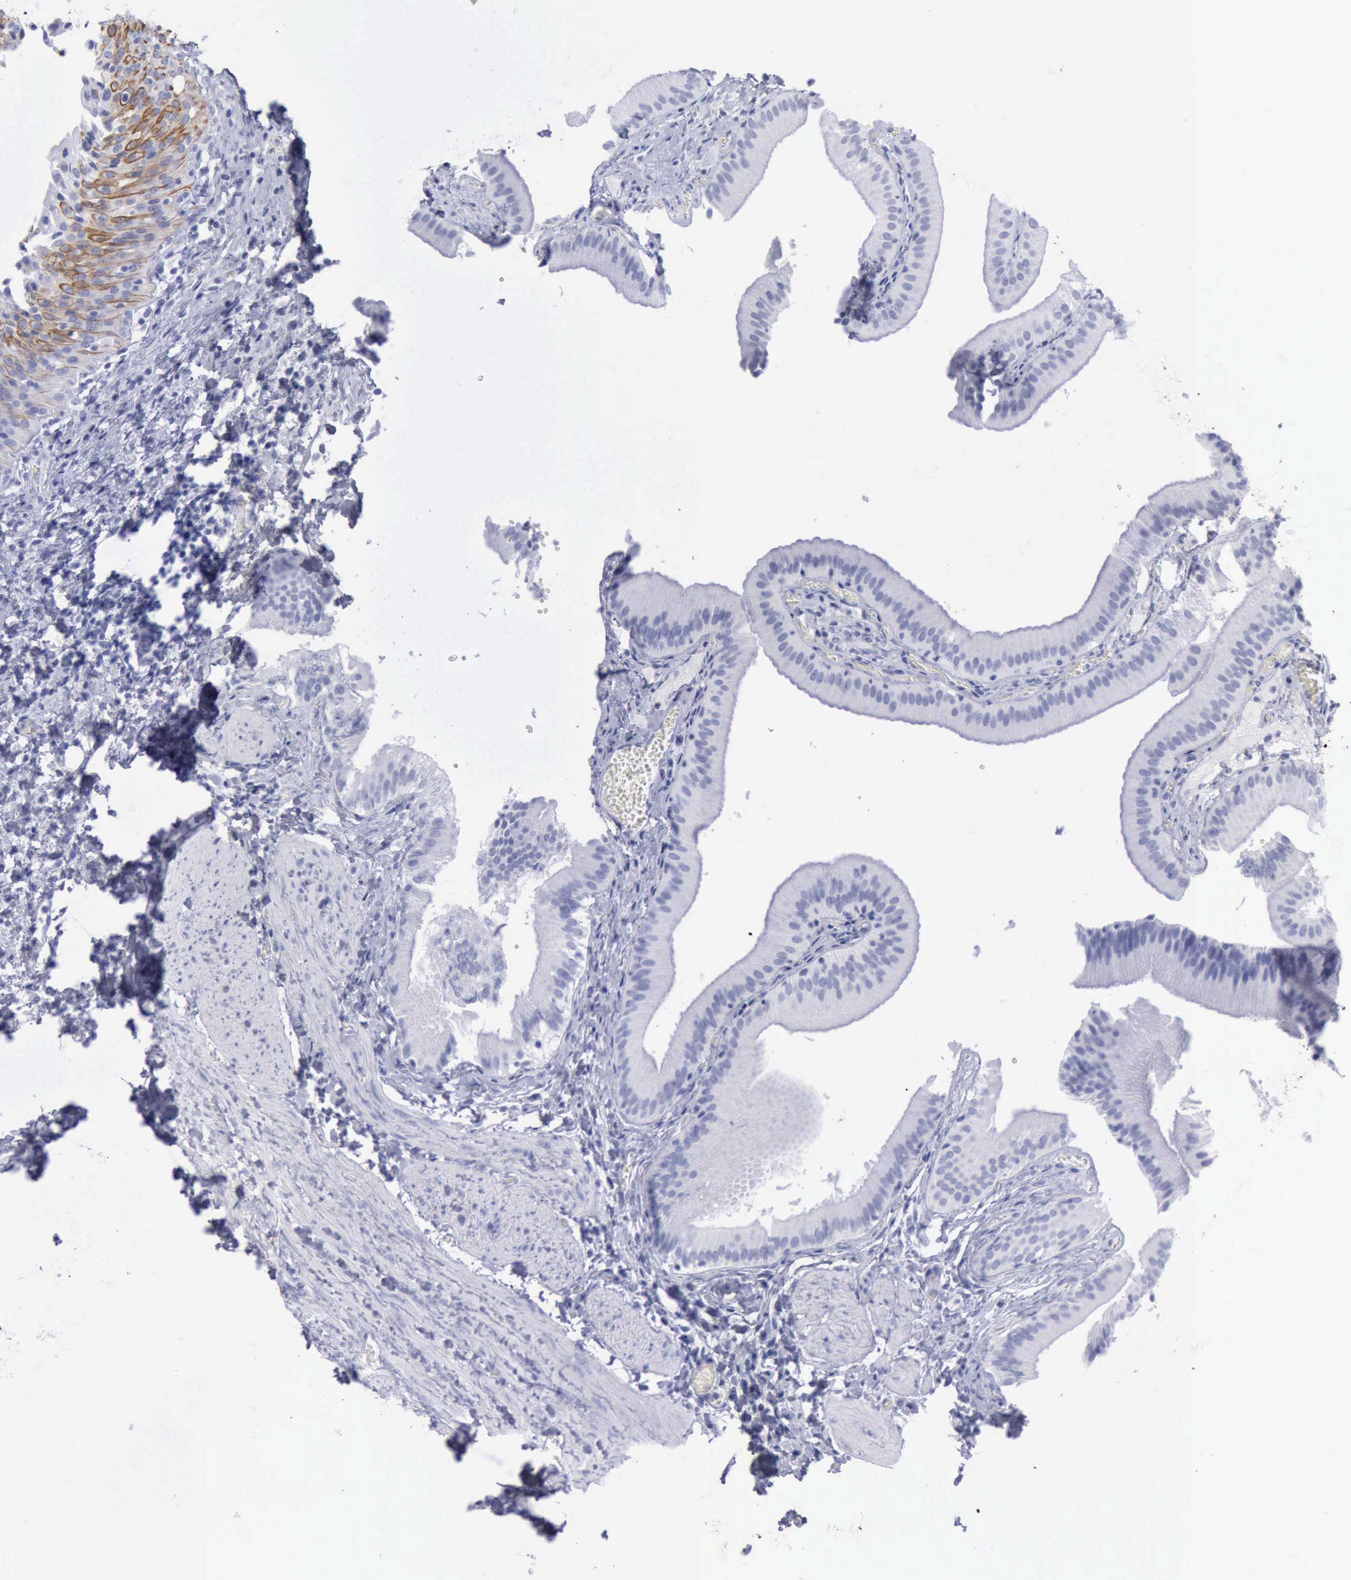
{"staining": {"intensity": "negative", "quantity": "none", "location": "none"}, "tissue": "gallbladder", "cell_type": "Glandular cells", "image_type": "normal", "snomed": [{"axis": "morphology", "description": "Normal tissue, NOS"}, {"axis": "topography", "description": "Gallbladder"}], "caption": "High power microscopy photomicrograph of an immunohistochemistry photomicrograph of benign gallbladder, revealing no significant expression in glandular cells.", "gene": "KRT13", "patient": {"sex": "female", "age": 24}}